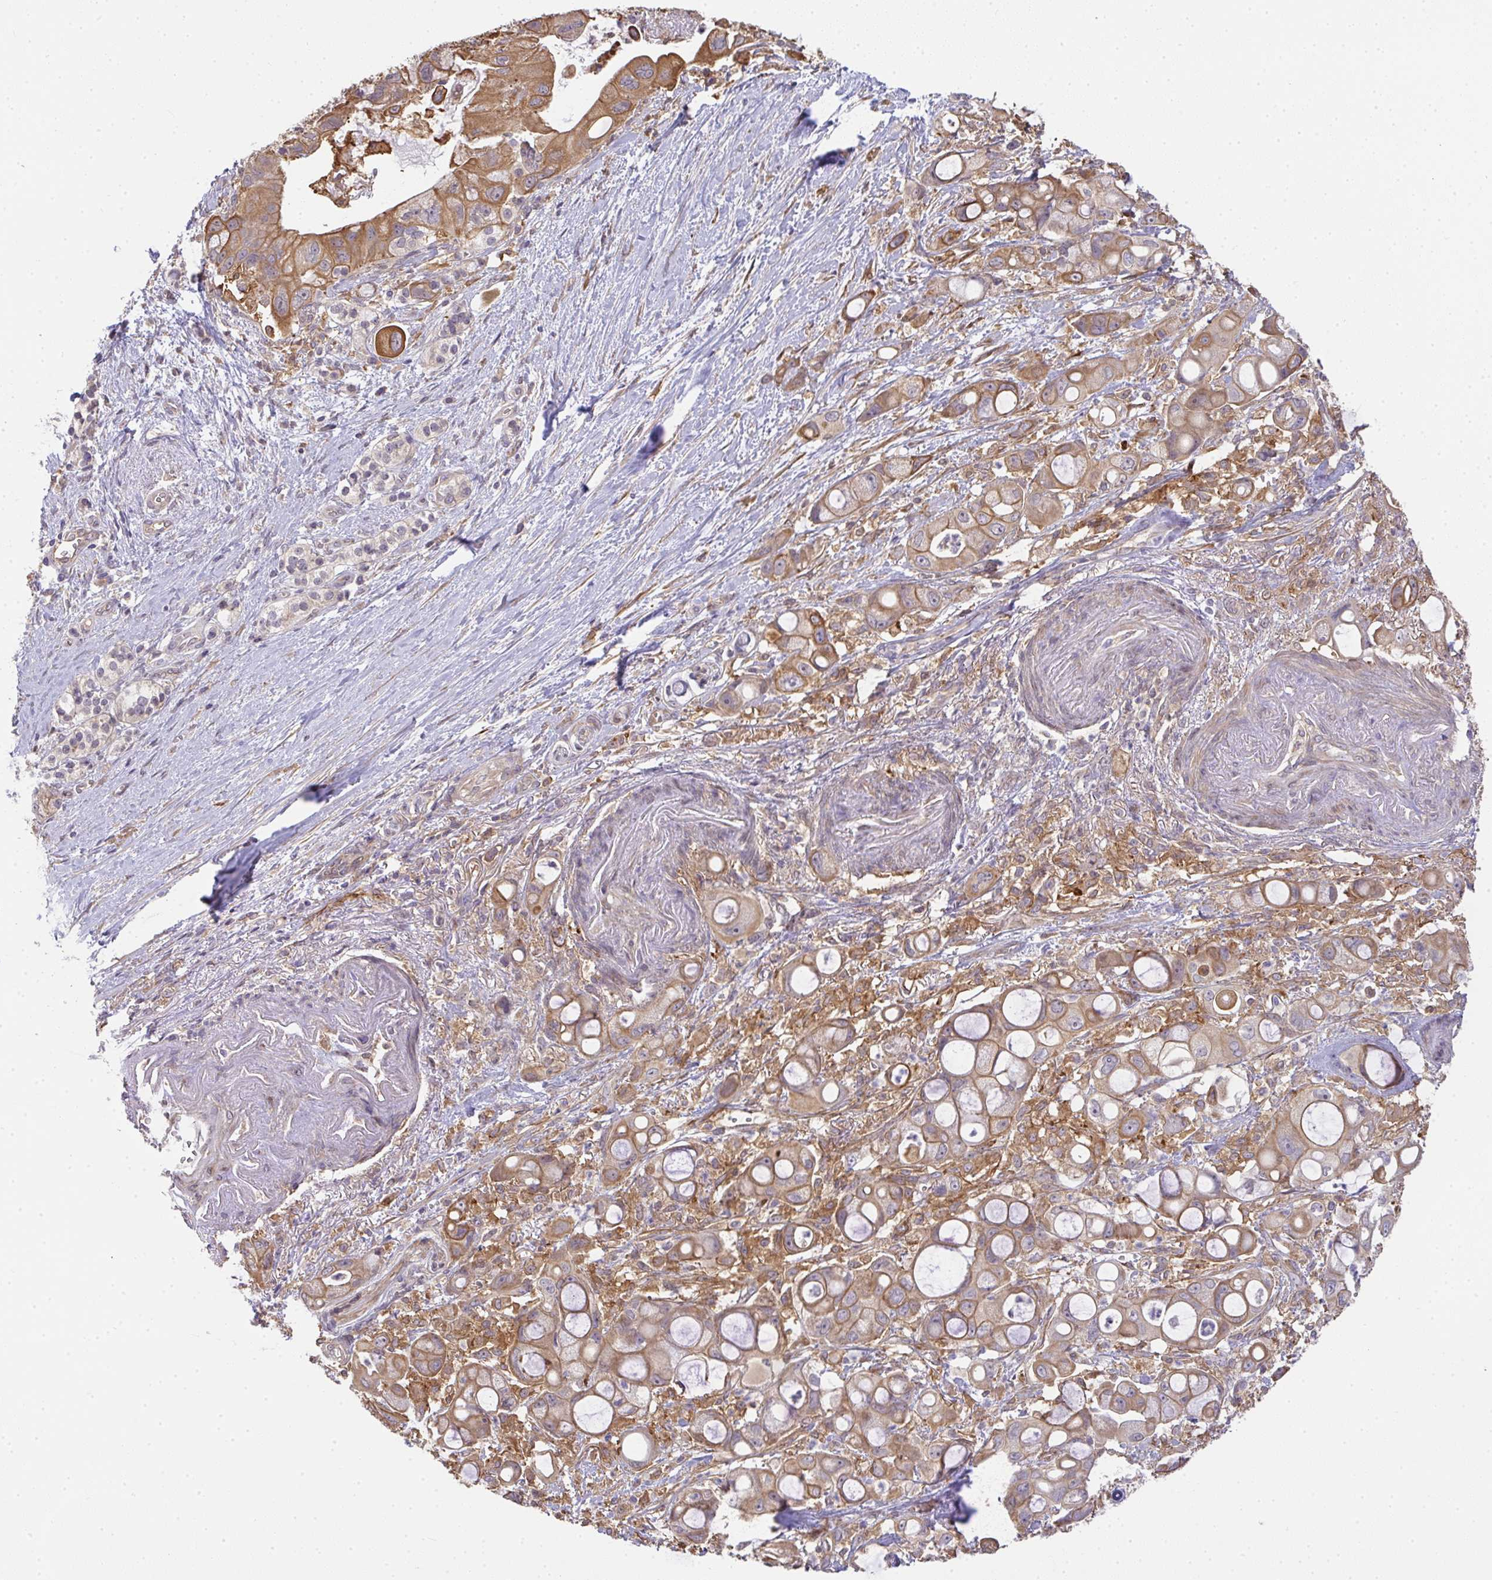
{"staining": {"intensity": "moderate", "quantity": ">75%", "location": "cytoplasmic/membranous"}, "tissue": "pancreatic cancer", "cell_type": "Tumor cells", "image_type": "cancer", "snomed": [{"axis": "morphology", "description": "Adenocarcinoma, NOS"}, {"axis": "topography", "description": "Pancreas"}], "caption": "The photomicrograph exhibits immunohistochemical staining of pancreatic cancer (adenocarcinoma). There is moderate cytoplasmic/membranous expression is identified in approximately >75% of tumor cells. The staining is performed using DAB brown chromogen to label protein expression. The nuclei are counter-stained blue using hematoxylin.", "gene": "EEF1AKMT1", "patient": {"sex": "male", "age": 68}}